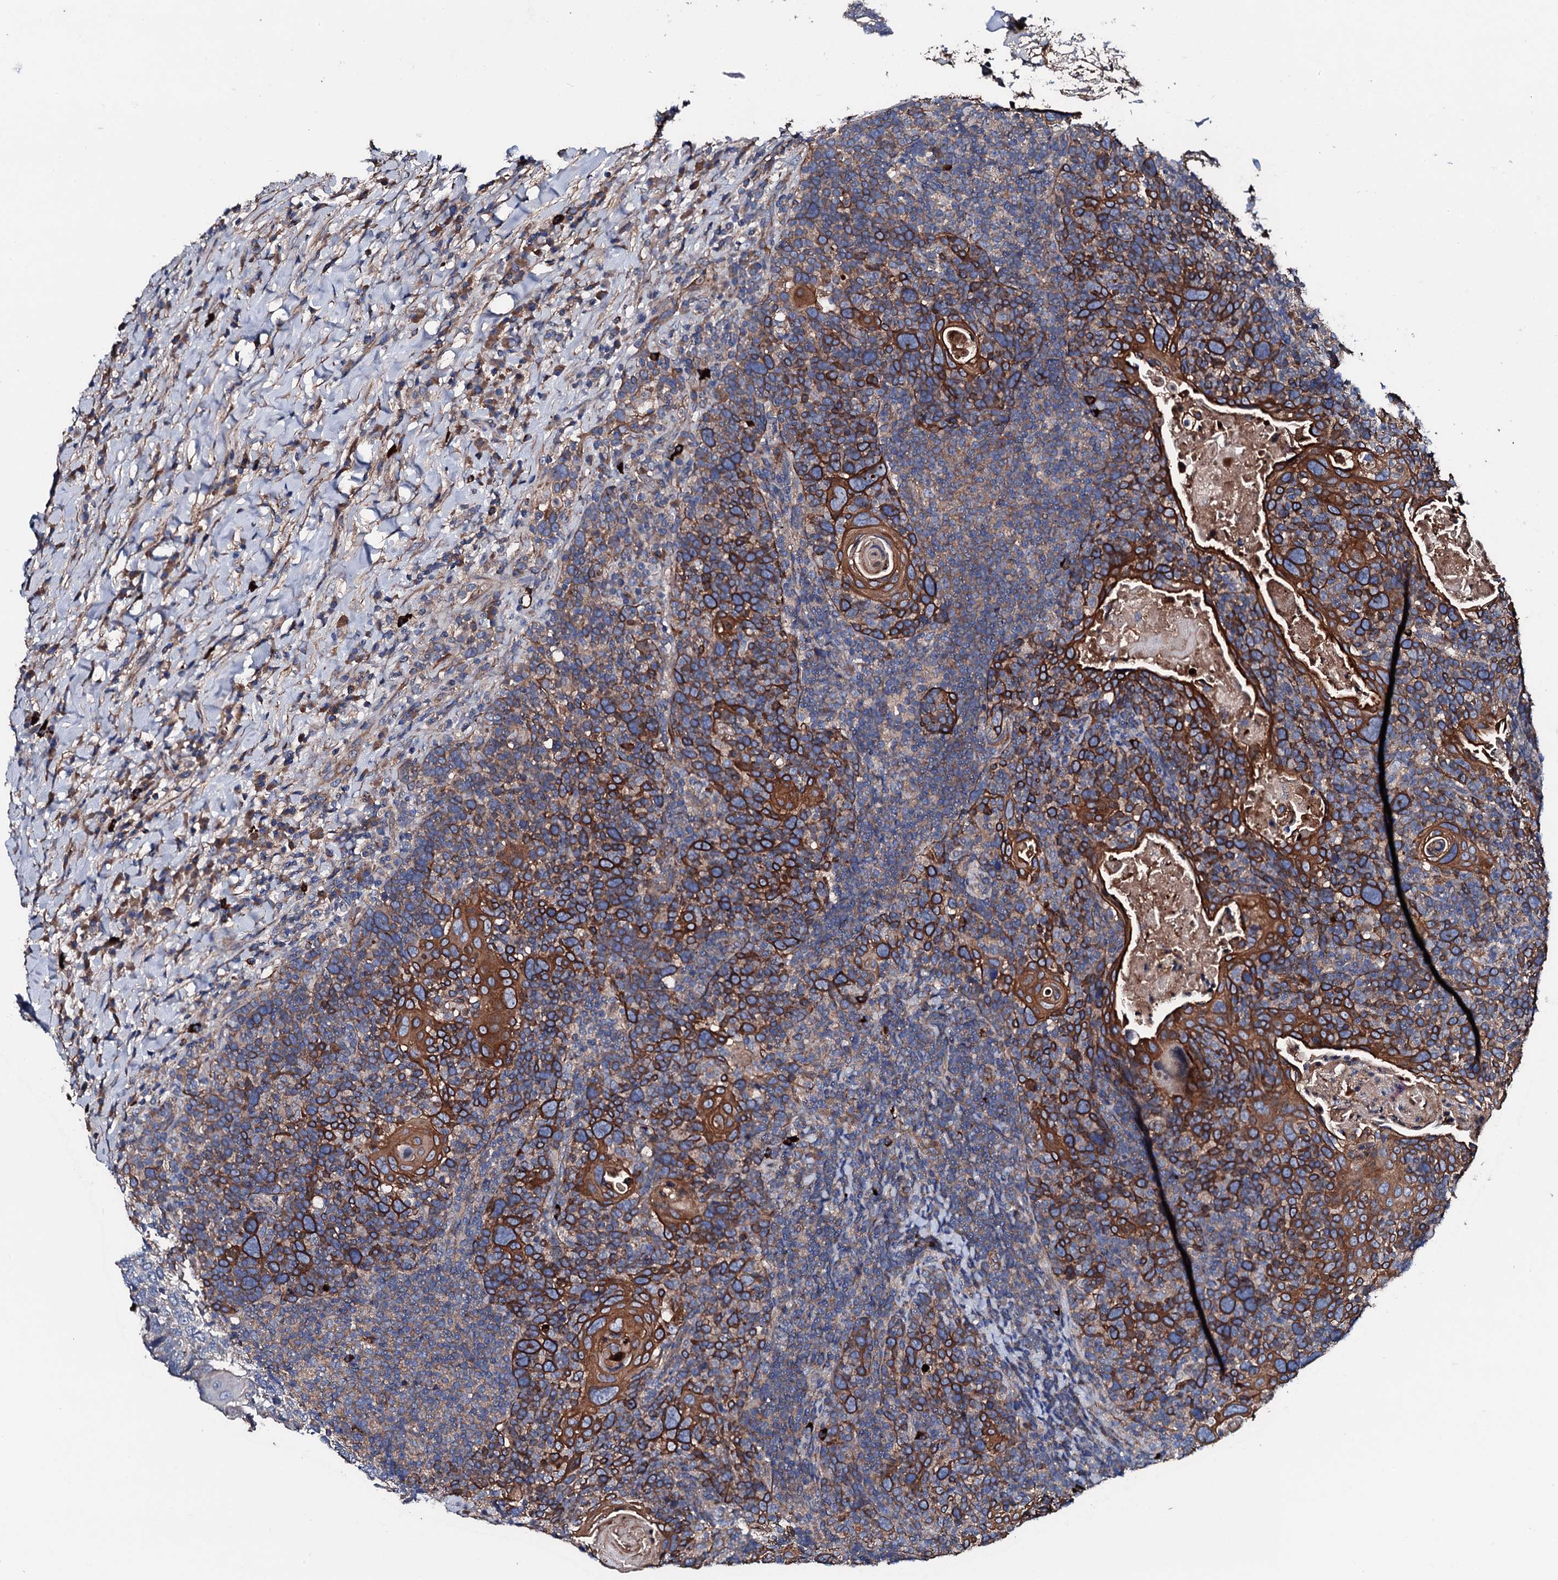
{"staining": {"intensity": "strong", "quantity": "25%-75%", "location": "cytoplasmic/membranous"}, "tissue": "head and neck cancer", "cell_type": "Tumor cells", "image_type": "cancer", "snomed": [{"axis": "morphology", "description": "Squamous cell carcinoma, NOS"}, {"axis": "morphology", "description": "Squamous cell carcinoma, metastatic, NOS"}, {"axis": "topography", "description": "Lymph node"}, {"axis": "topography", "description": "Head-Neck"}], "caption": "IHC of head and neck squamous cell carcinoma exhibits high levels of strong cytoplasmic/membranous positivity in approximately 25%-75% of tumor cells.", "gene": "NEK1", "patient": {"sex": "male", "age": 62}}